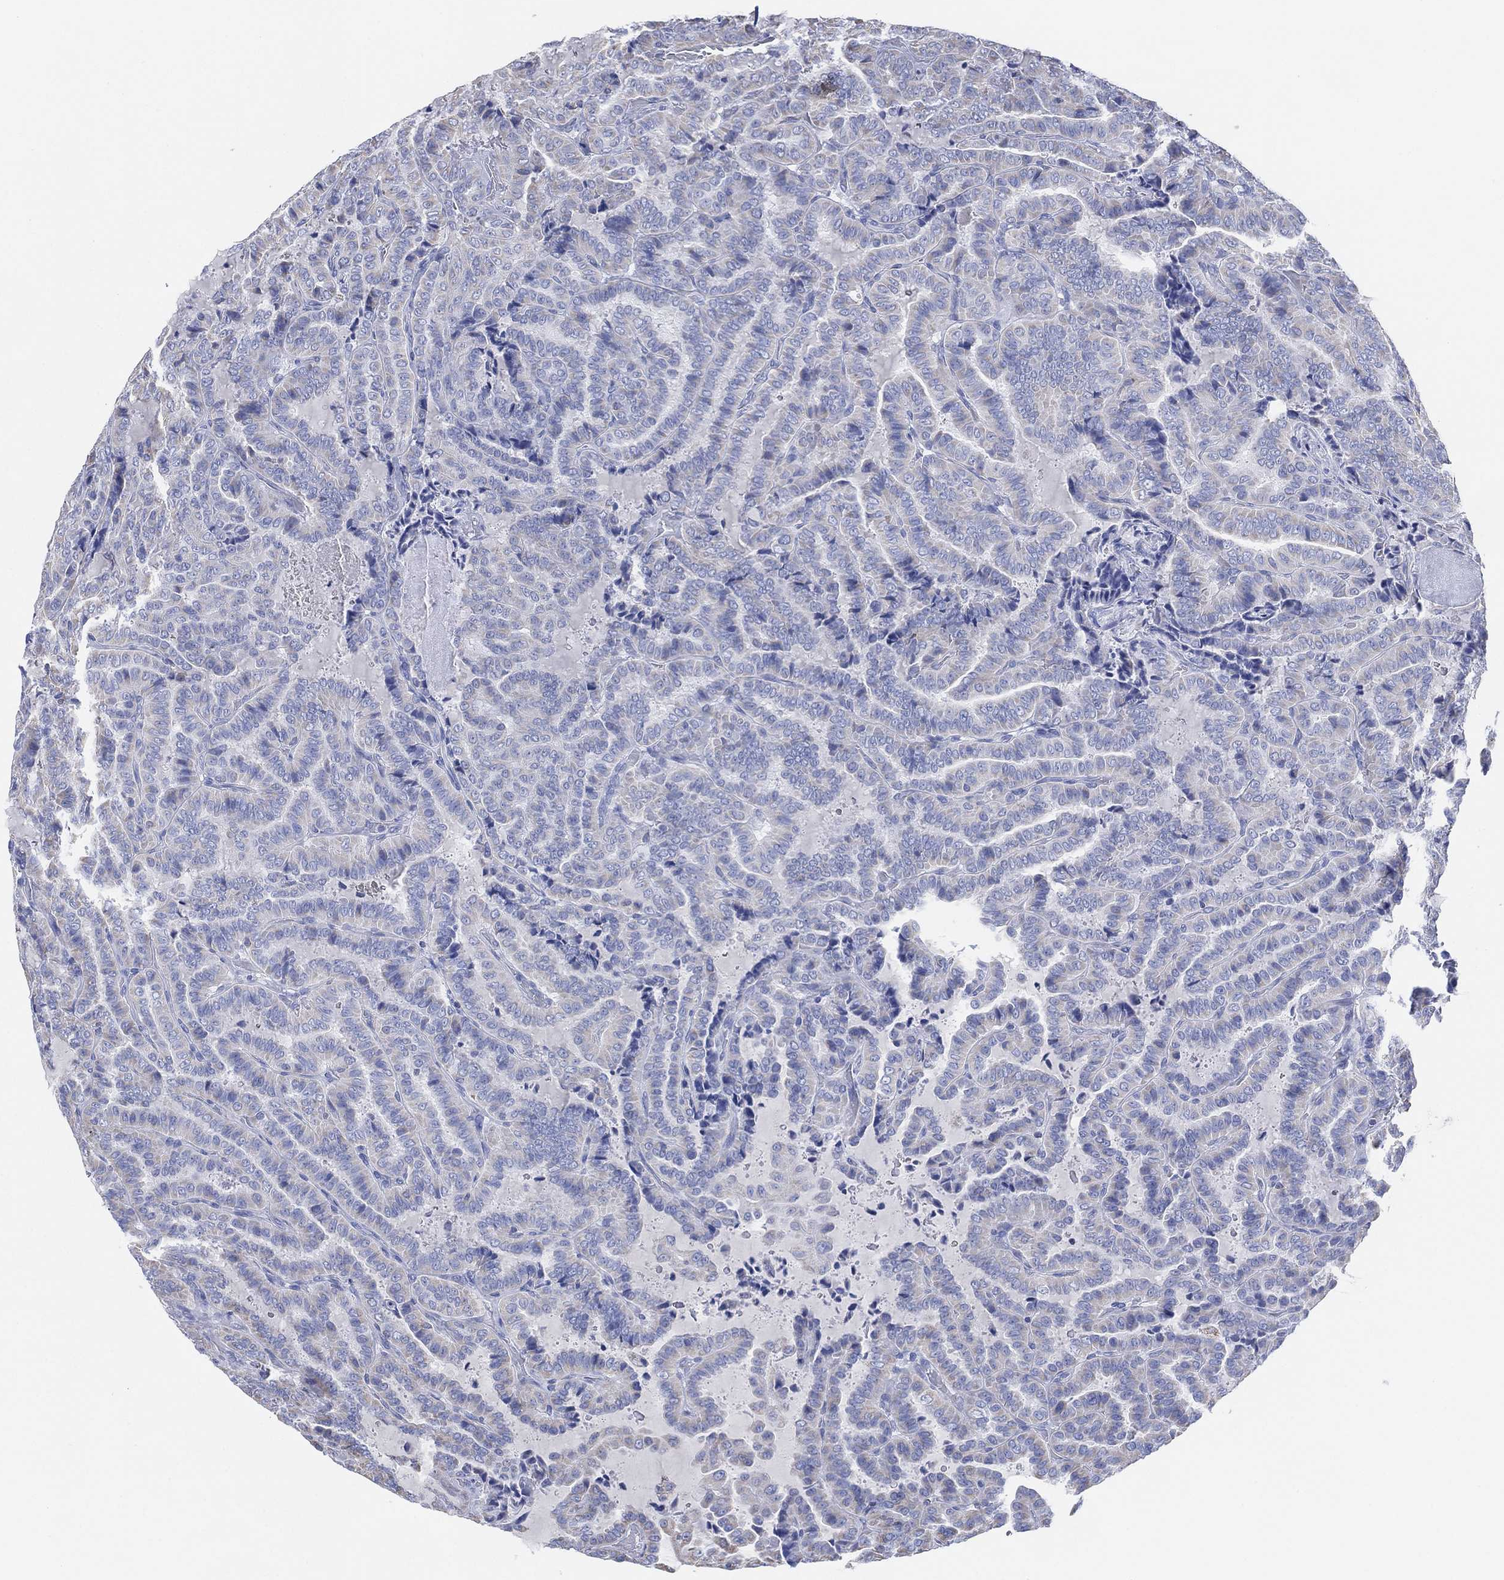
{"staining": {"intensity": "negative", "quantity": "none", "location": "none"}, "tissue": "thyroid cancer", "cell_type": "Tumor cells", "image_type": "cancer", "snomed": [{"axis": "morphology", "description": "Papillary adenocarcinoma, NOS"}, {"axis": "topography", "description": "Thyroid gland"}], "caption": "This image is of thyroid papillary adenocarcinoma stained with immunohistochemistry (IHC) to label a protein in brown with the nuclei are counter-stained blue. There is no expression in tumor cells.", "gene": "CFTR", "patient": {"sex": "female", "age": 39}}